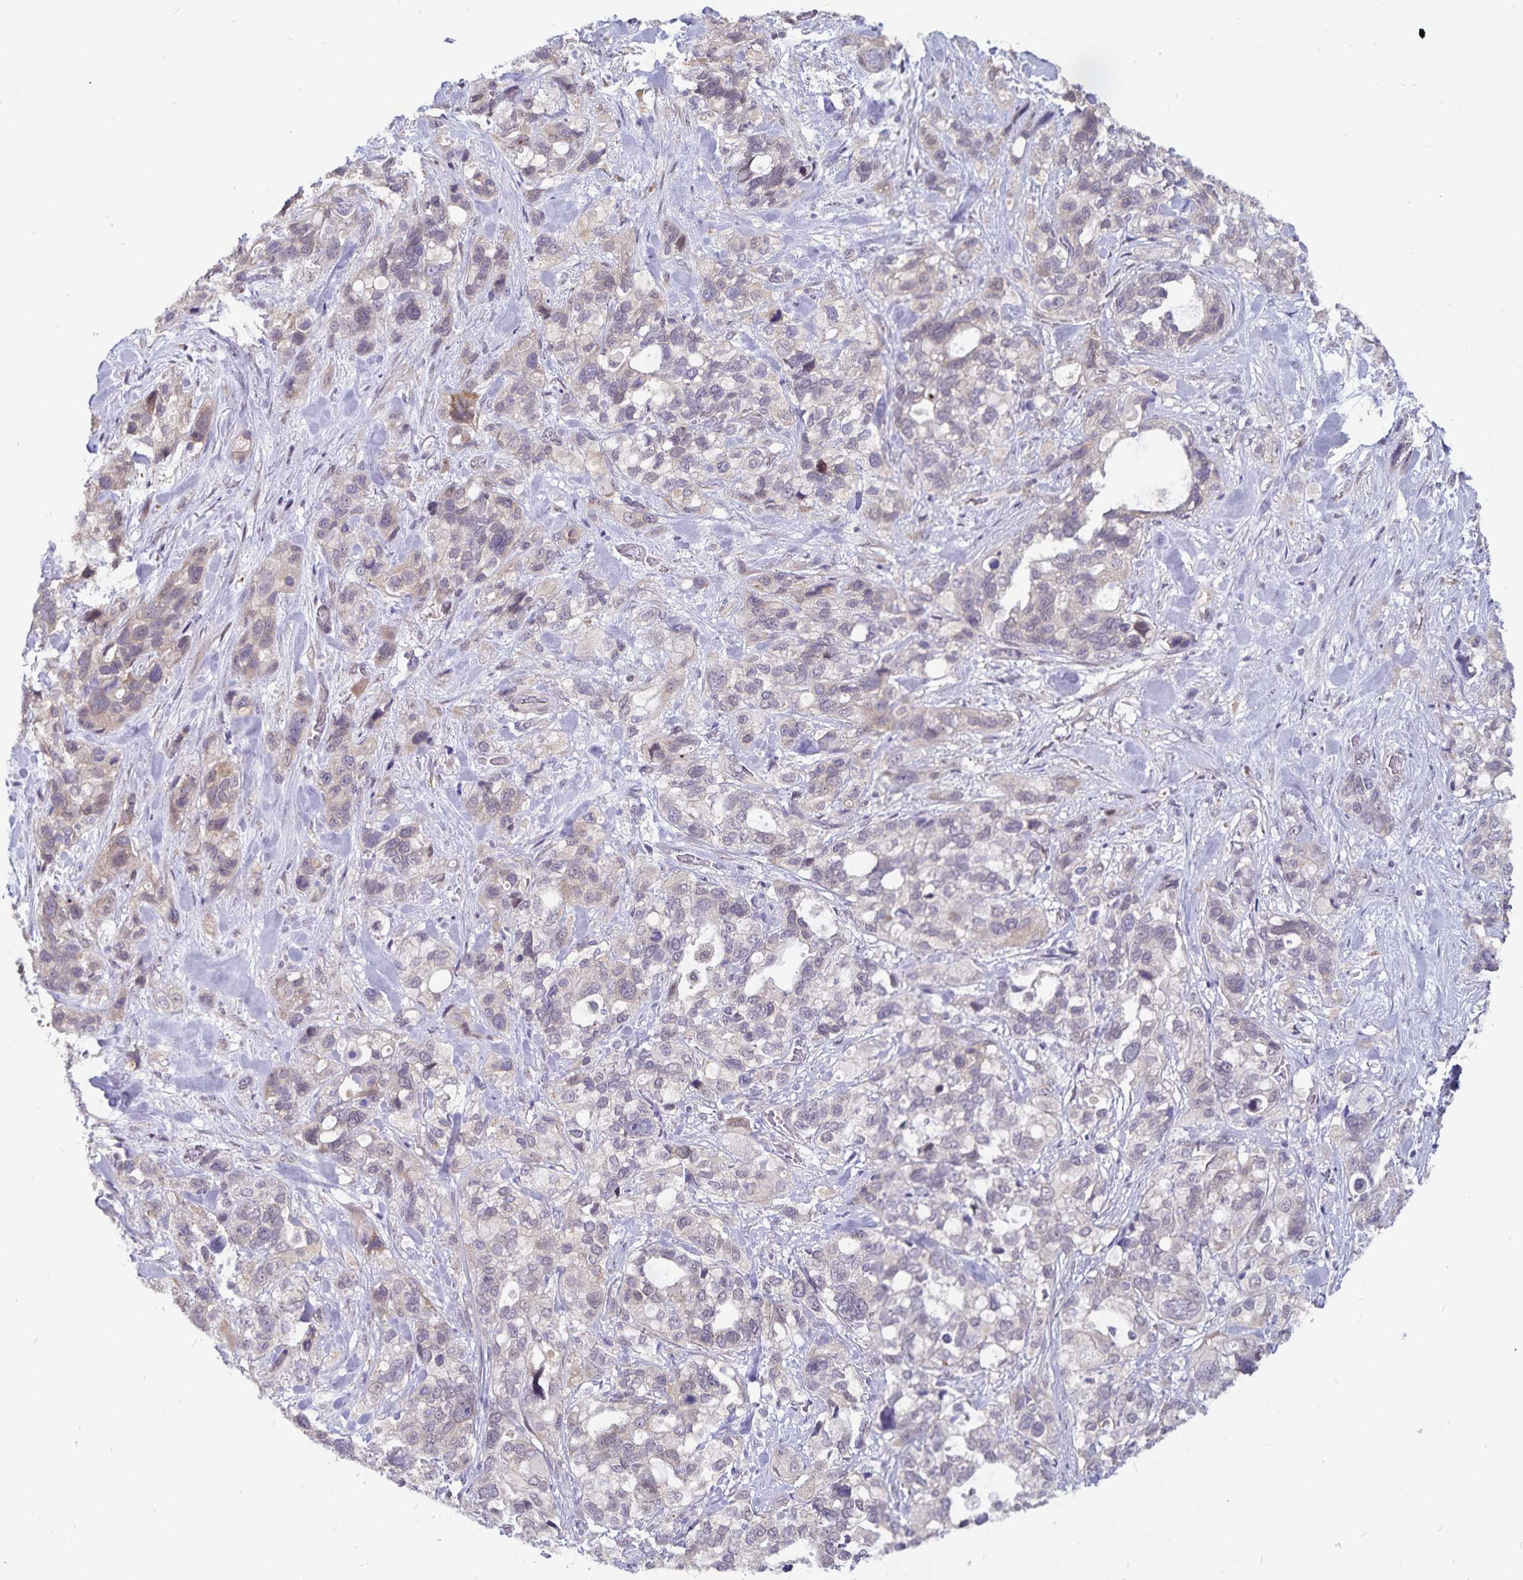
{"staining": {"intensity": "weak", "quantity": "<25%", "location": "cytoplasmic/membranous"}, "tissue": "stomach cancer", "cell_type": "Tumor cells", "image_type": "cancer", "snomed": [{"axis": "morphology", "description": "Adenocarcinoma, NOS"}, {"axis": "topography", "description": "Stomach, upper"}], "caption": "Tumor cells show no significant positivity in stomach cancer (adenocarcinoma). (DAB immunohistochemistry (IHC), high magnification).", "gene": "ATP2A2", "patient": {"sex": "female", "age": 81}}